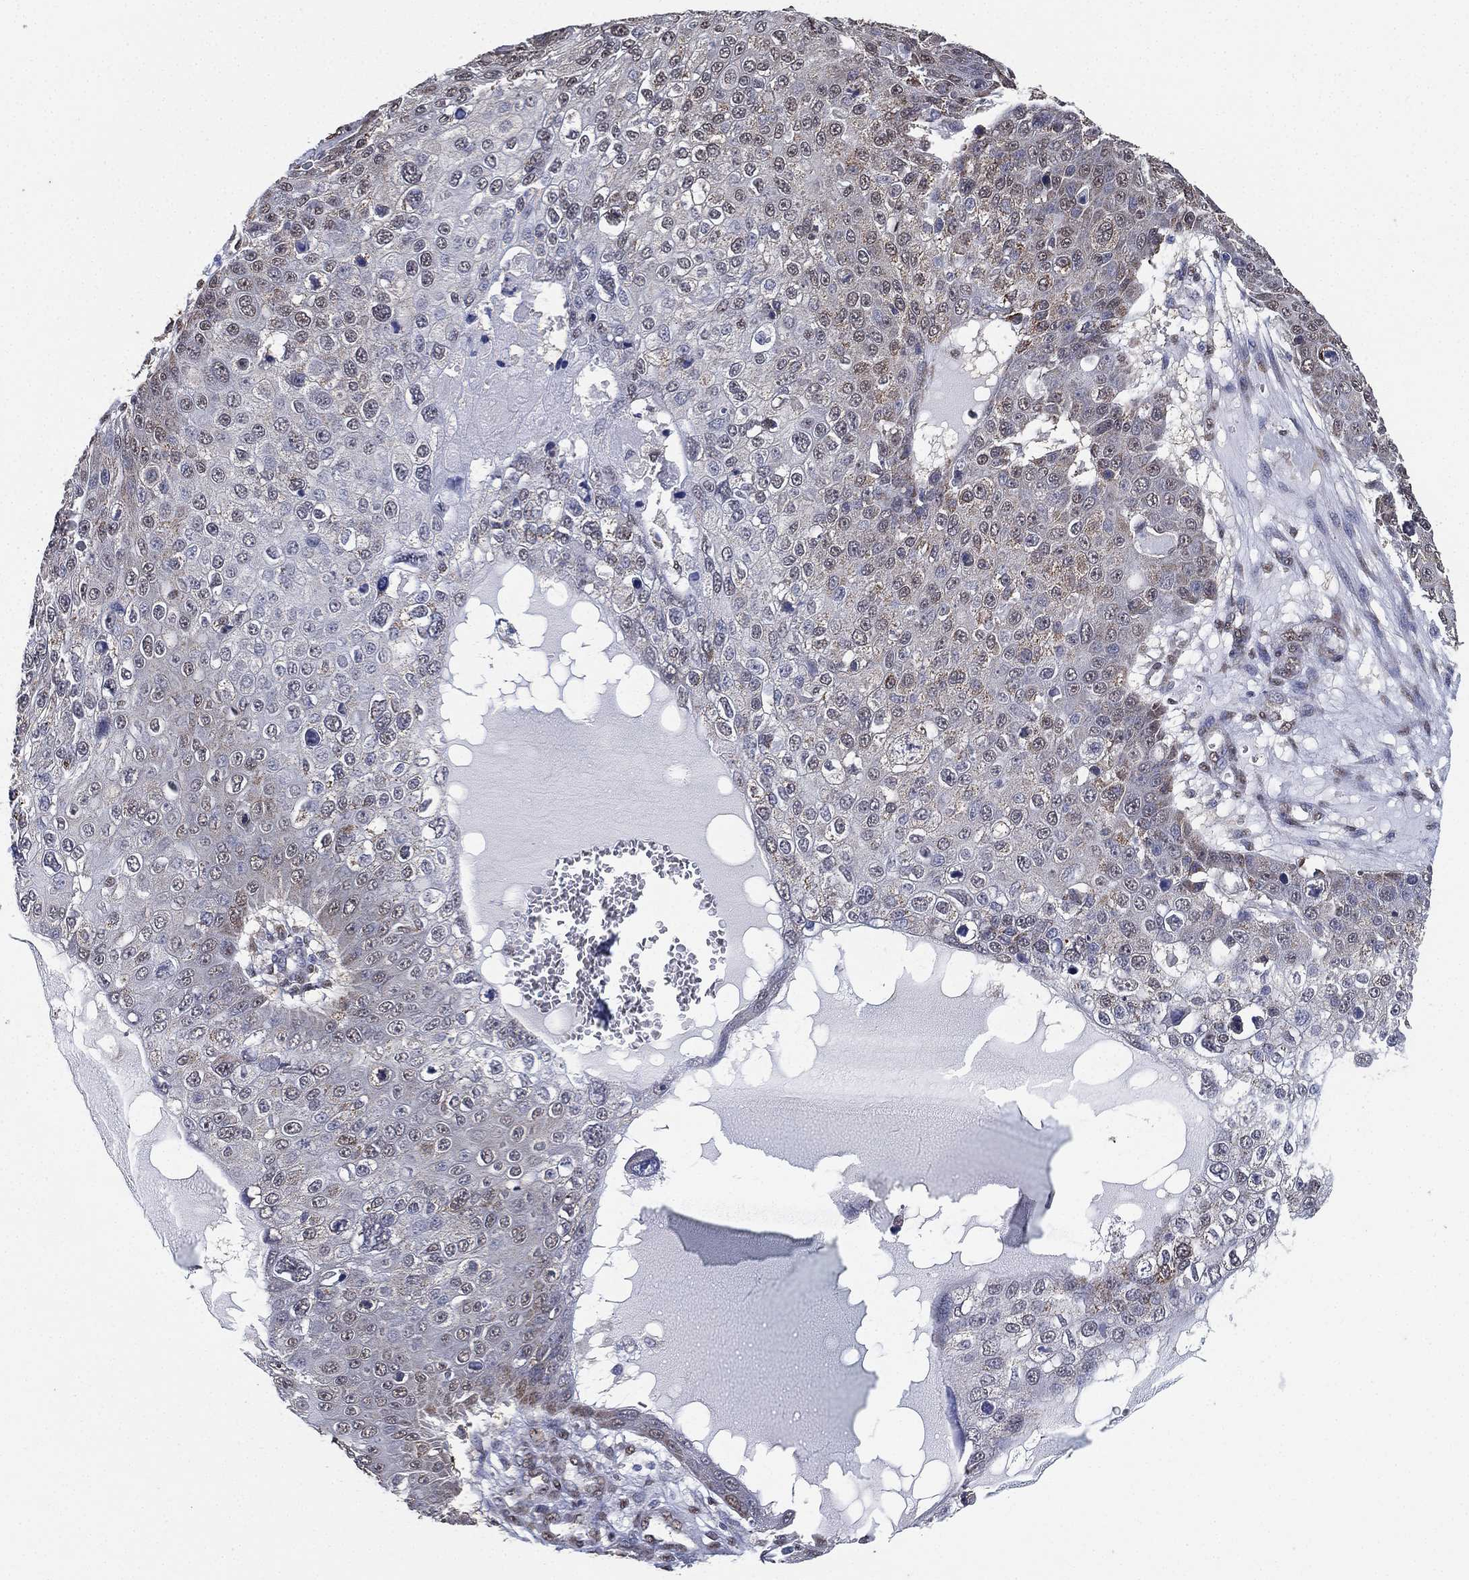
{"staining": {"intensity": "weak", "quantity": "<25%", "location": "cytoplasmic/membranous"}, "tissue": "skin cancer", "cell_type": "Tumor cells", "image_type": "cancer", "snomed": [{"axis": "morphology", "description": "Squamous cell carcinoma, NOS"}, {"axis": "topography", "description": "Skin"}], "caption": "Tumor cells are negative for brown protein staining in skin cancer (squamous cell carcinoma).", "gene": "ALDH7A1", "patient": {"sex": "male", "age": 71}}